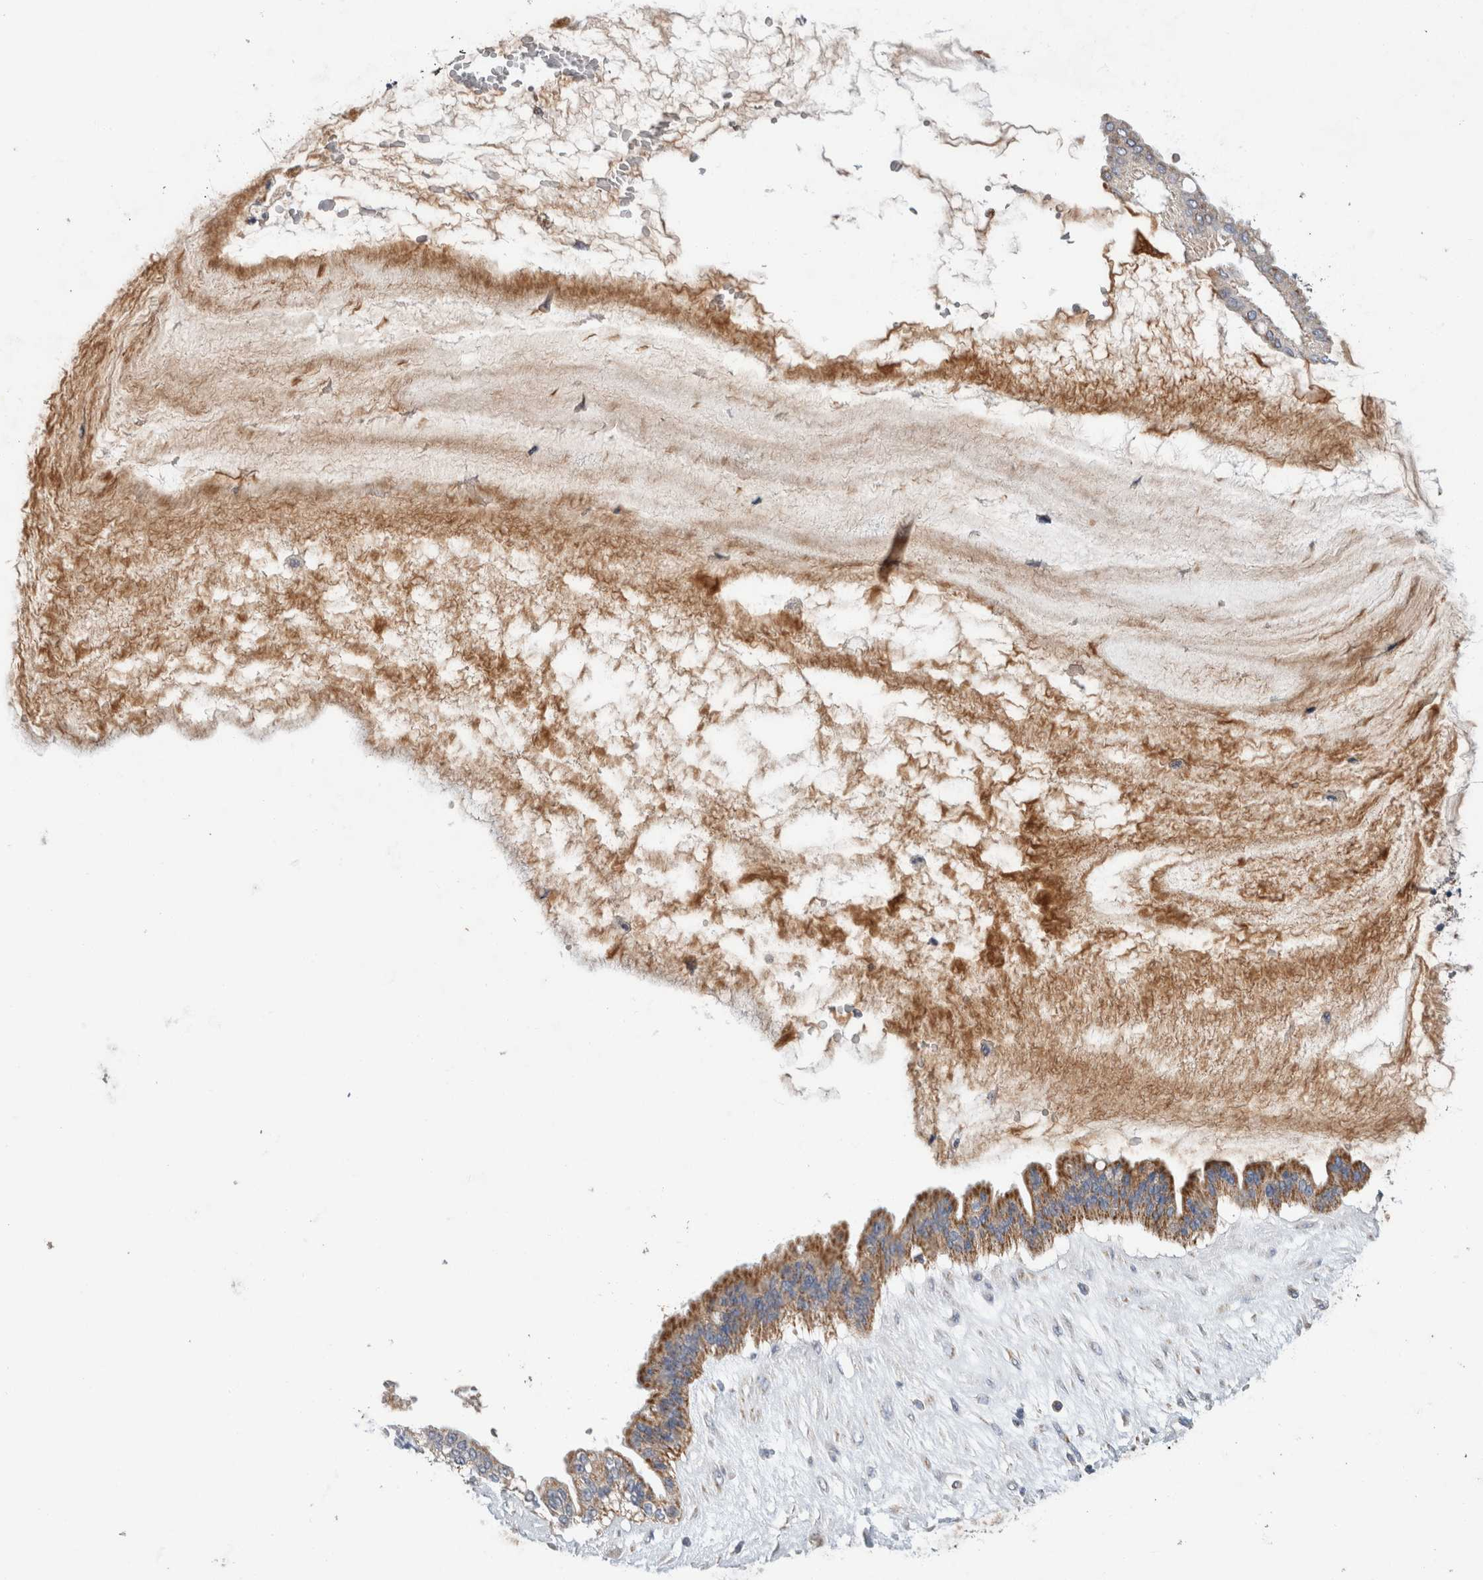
{"staining": {"intensity": "moderate", "quantity": ">75%", "location": "cytoplasmic/membranous"}, "tissue": "ovarian cancer", "cell_type": "Tumor cells", "image_type": "cancer", "snomed": [{"axis": "morphology", "description": "Cystadenocarcinoma, mucinous, NOS"}, {"axis": "topography", "description": "Ovary"}], "caption": "Brown immunohistochemical staining in human ovarian cancer demonstrates moderate cytoplasmic/membranous staining in about >75% of tumor cells.", "gene": "IARS2", "patient": {"sex": "female", "age": 73}}